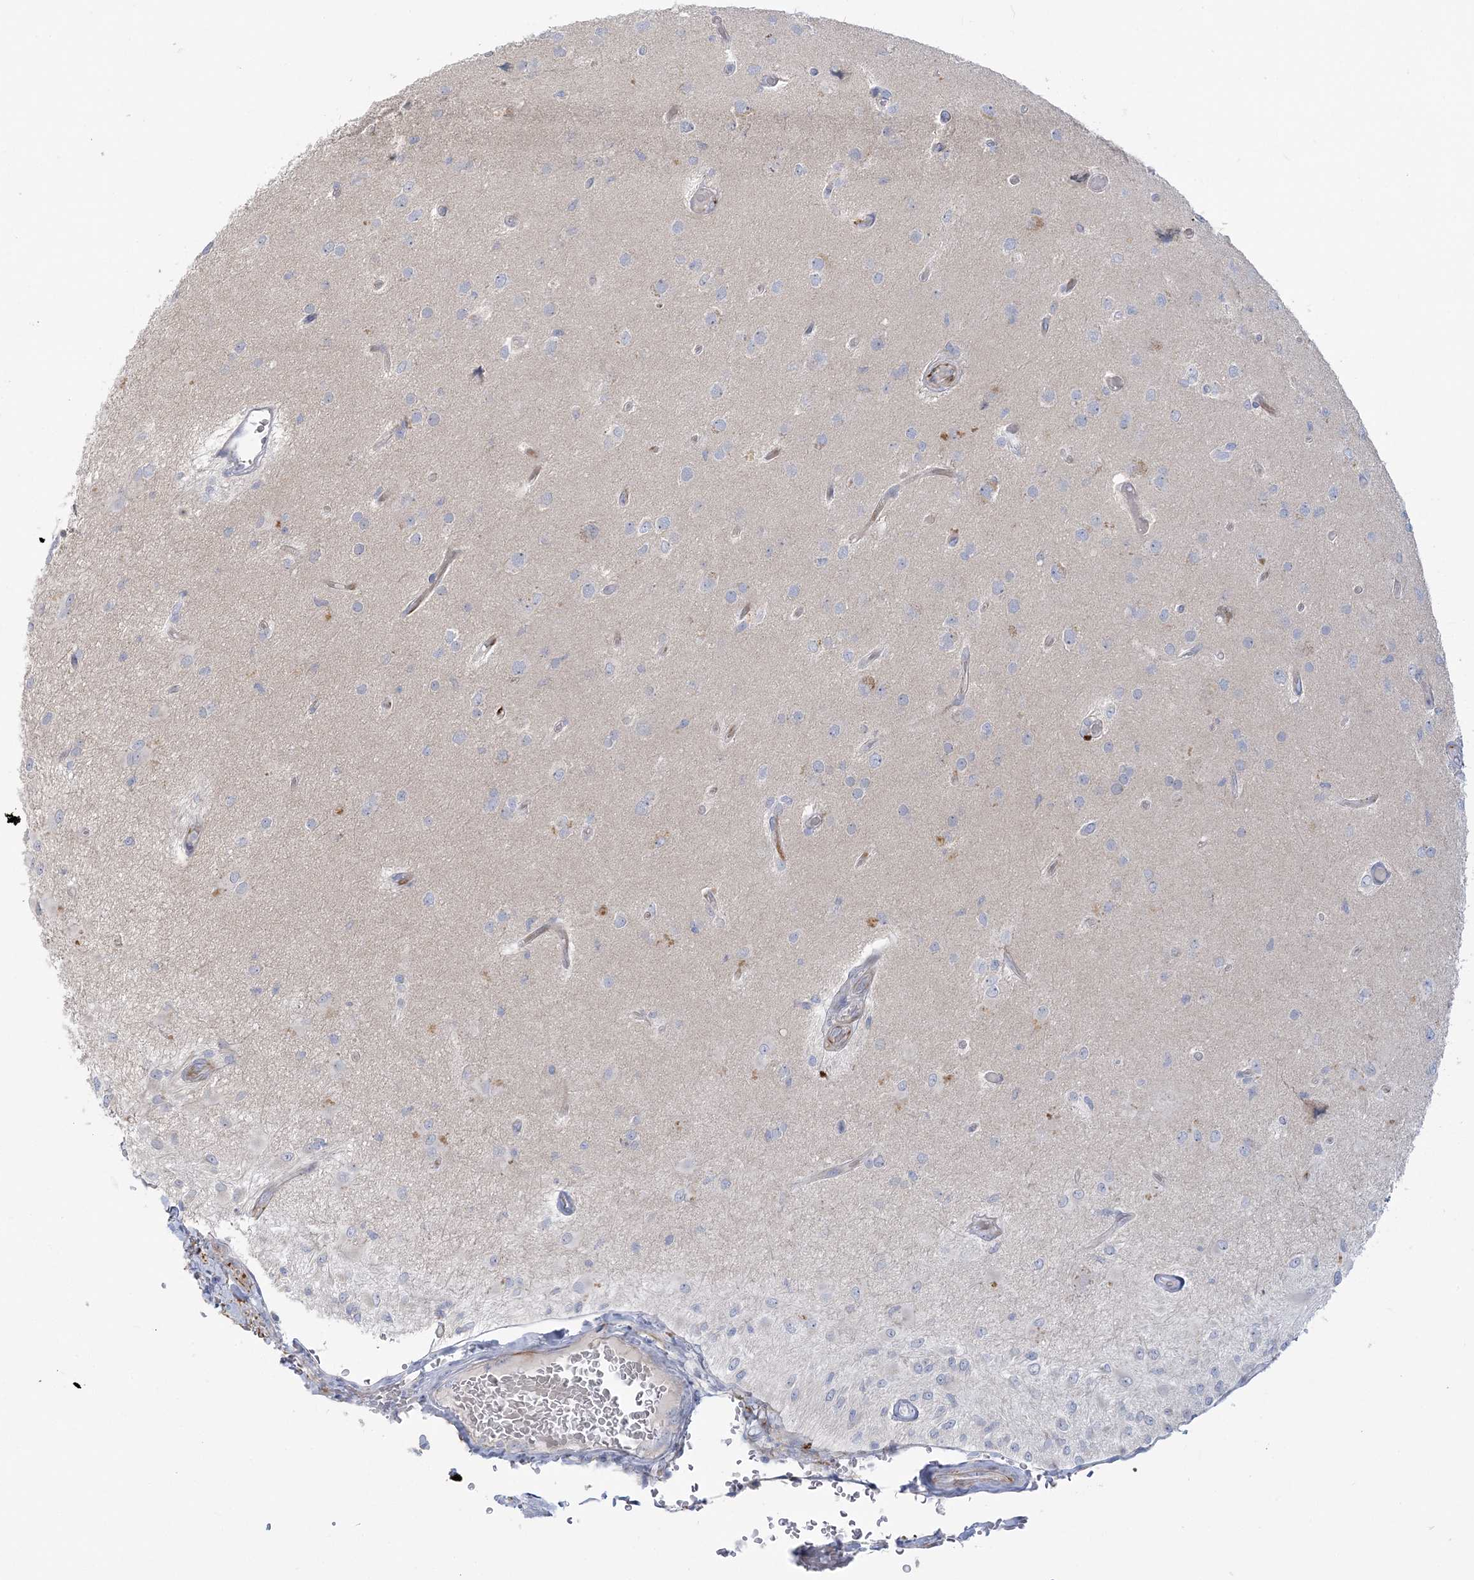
{"staining": {"intensity": "negative", "quantity": "none", "location": "none"}, "tissue": "glioma", "cell_type": "Tumor cells", "image_type": "cancer", "snomed": [{"axis": "morphology", "description": "Normal tissue, NOS"}, {"axis": "morphology", "description": "Glioma, malignant, High grade"}, {"axis": "topography", "description": "Cerebral cortex"}], "caption": "Tumor cells show no significant expression in glioma. (Brightfield microscopy of DAB immunohistochemistry at high magnification).", "gene": "GPAT2", "patient": {"sex": "male", "age": 77}}